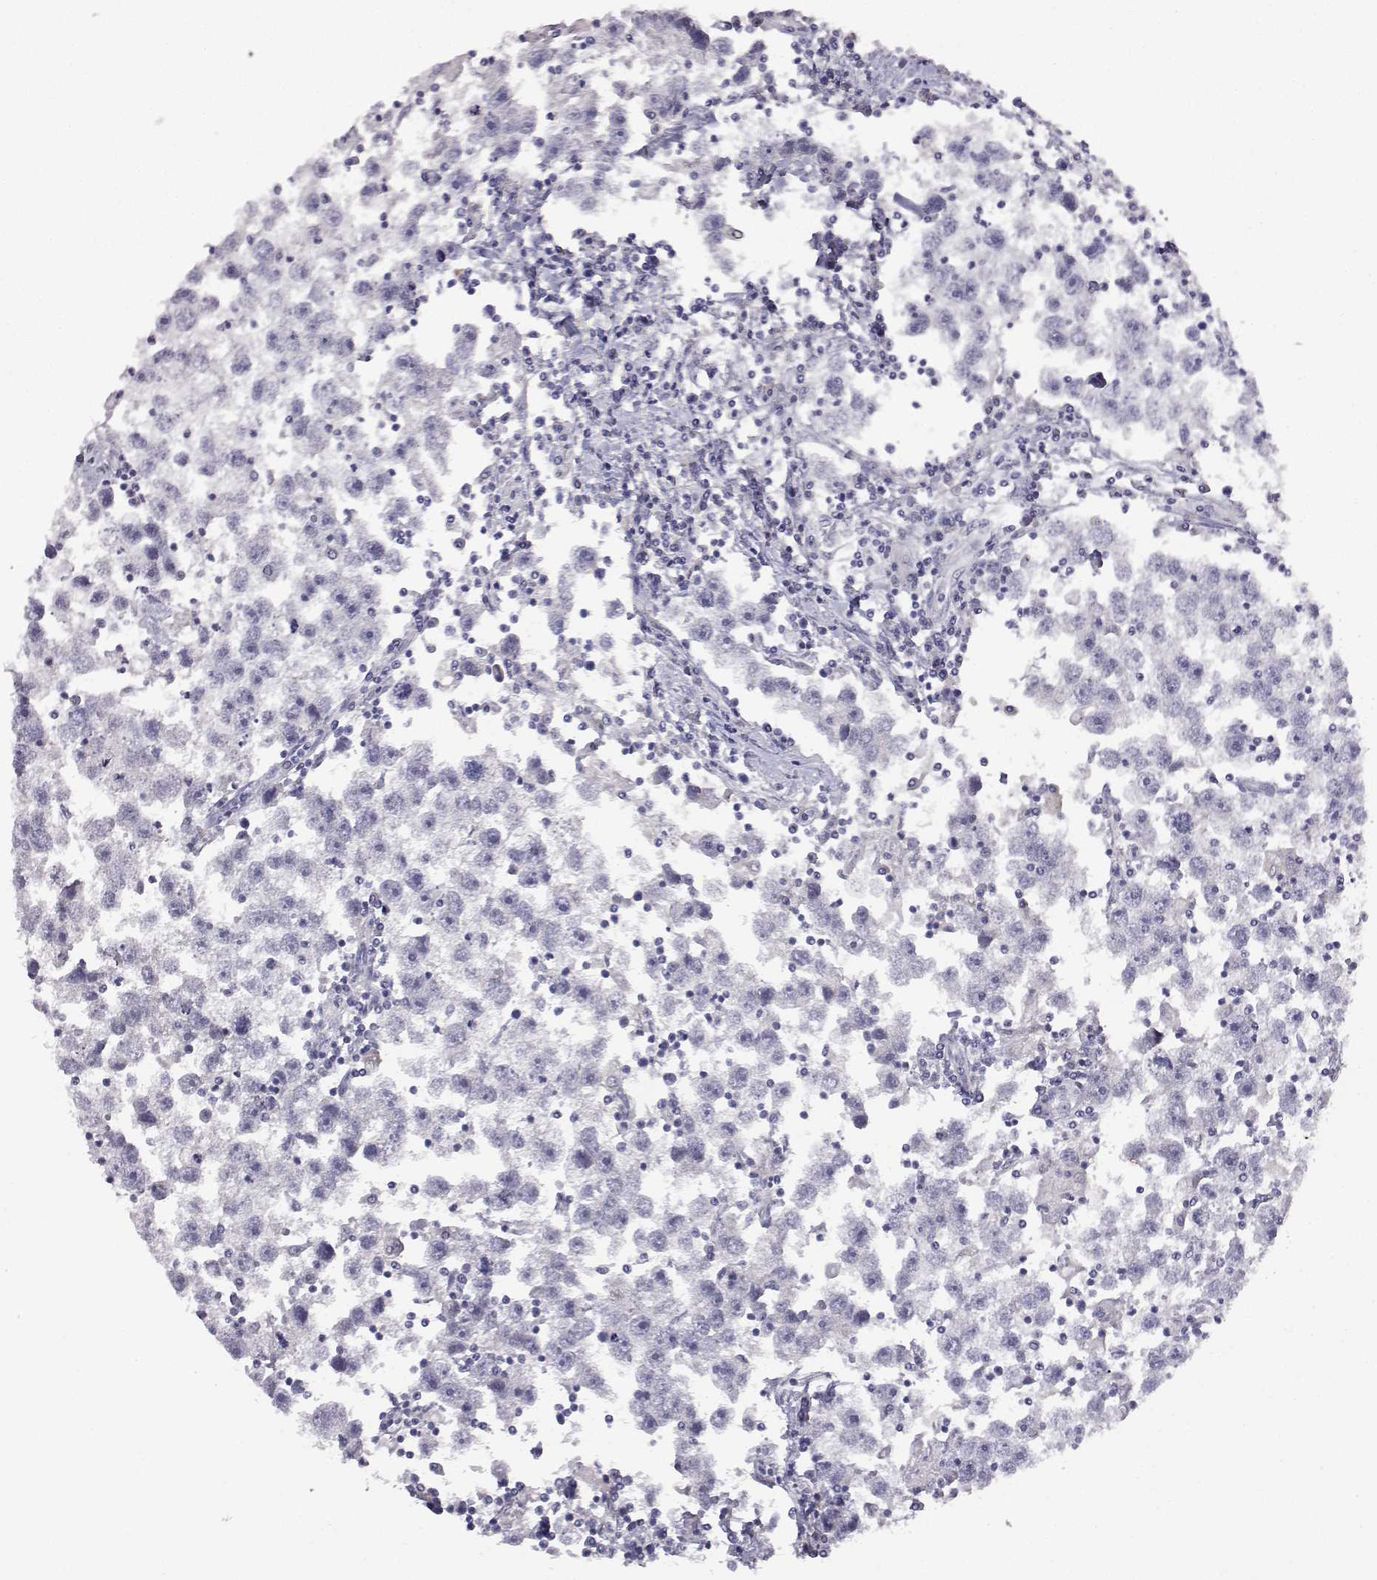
{"staining": {"intensity": "negative", "quantity": "none", "location": "none"}, "tissue": "testis cancer", "cell_type": "Tumor cells", "image_type": "cancer", "snomed": [{"axis": "morphology", "description": "Seminoma, NOS"}, {"axis": "topography", "description": "Testis"}], "caption": "High magnification brightfield microscopy of testis cancer (seminoma) stained with DAB (brown) and counterstained with hematoxylin (blue): tumor cells show no significant expression. (DAB (3,3'-diaminobenzidine) immunohistochemistry (IHC), high magnification).", "gene": "AKR1B1", "patient": {"sex": "male", "age": 30}}